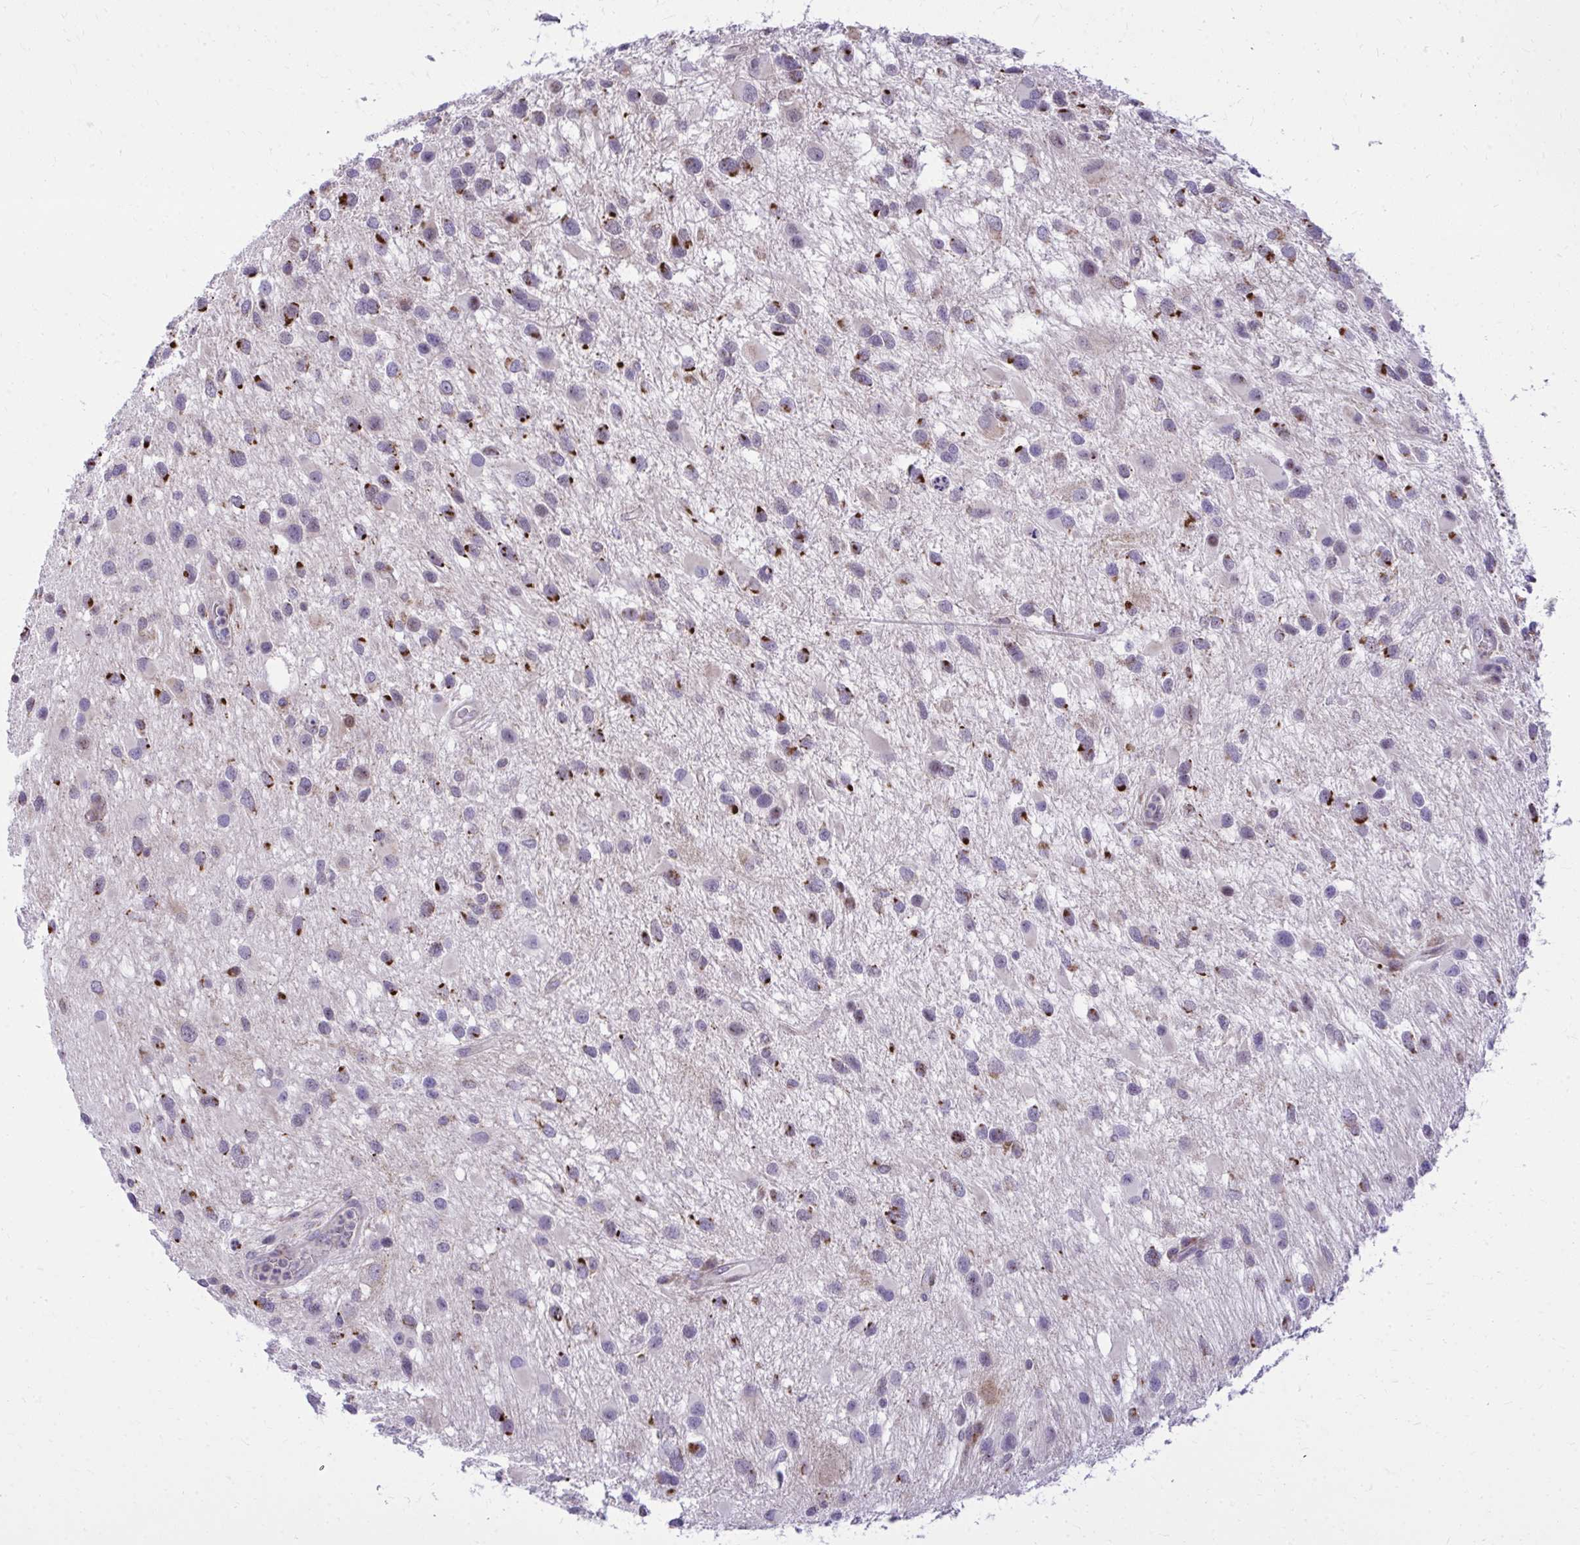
{"staining": {"intensity": "strong", "quantity": "<25%", "location": "cytoplasmic/membranous"}, "tissue": "glioma", "cell_type": "Tumor cells", "image_type": "cancer", "snomed": [{"axis": "morphology", "description": "Glioma, malignant, Low grade"}, {"axis": "topography", "description": "Brain"}], "caption": "Human malignant low-grade glioma stained for a protein (brown) exhibits strong cytoplasmic/membranous positive staining in about <25% of tumor cells.", "gene": "GPRIN3", "patient": {"sex": "female", "age": 32}}